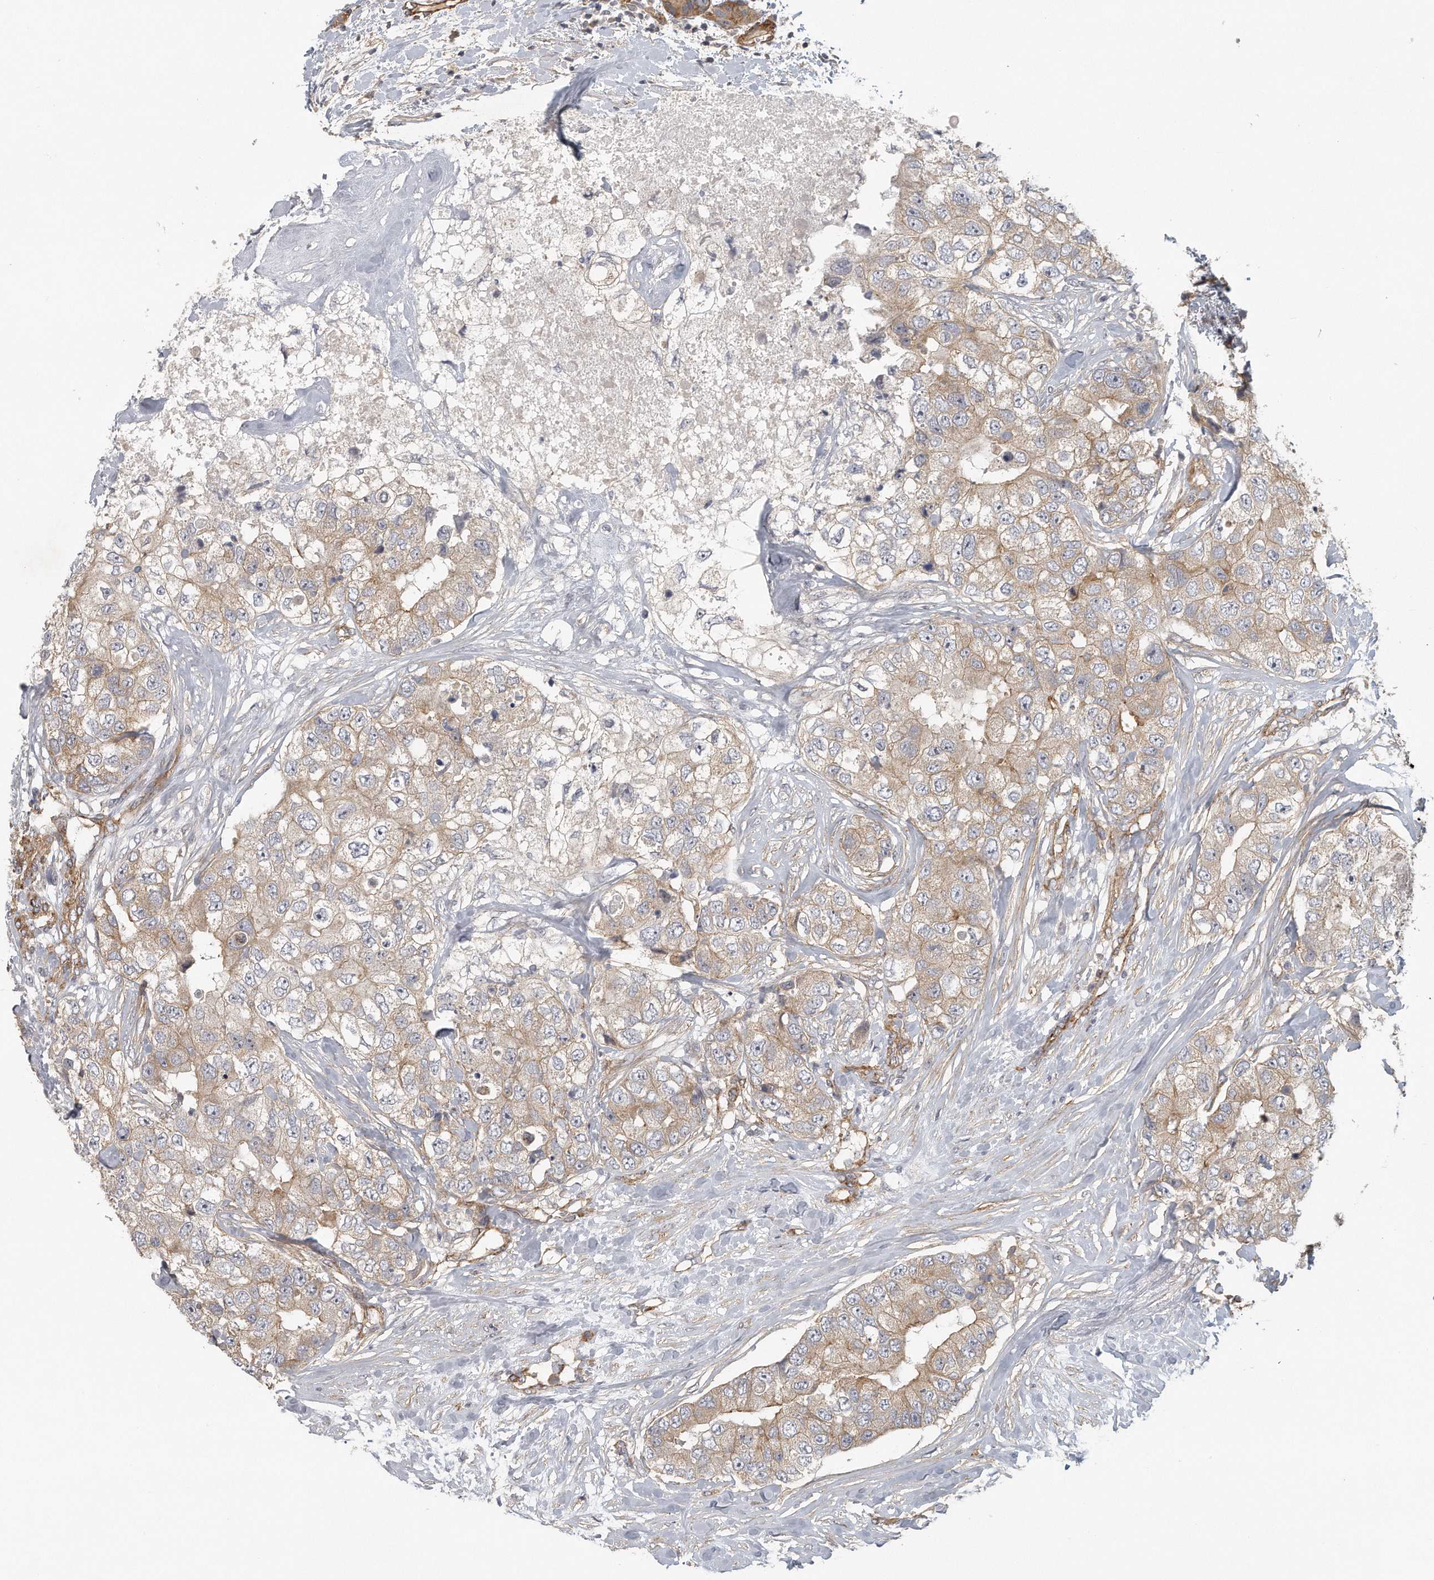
{"staining": {"intensity": "weak", "quantity": ">75%", "location": "cytoplasmic/membranous"}, "tissue": "breast cancer", "cell_type": "Tumor cells", "image_type": "cancer", "snomed": [{"axis": "morphology", "description": "Duct carcinoma"}, {"axis": "topography", "description": "Breast"}], "caption": "High-power microscopy captured an IHC photomicrograph of breast cancer, revealing weak cytoplasmic/membranous staining in approximately >75% of tumor cells.", "gene": "MTERF4", "patient": {"sex": "female", "age": 62}}